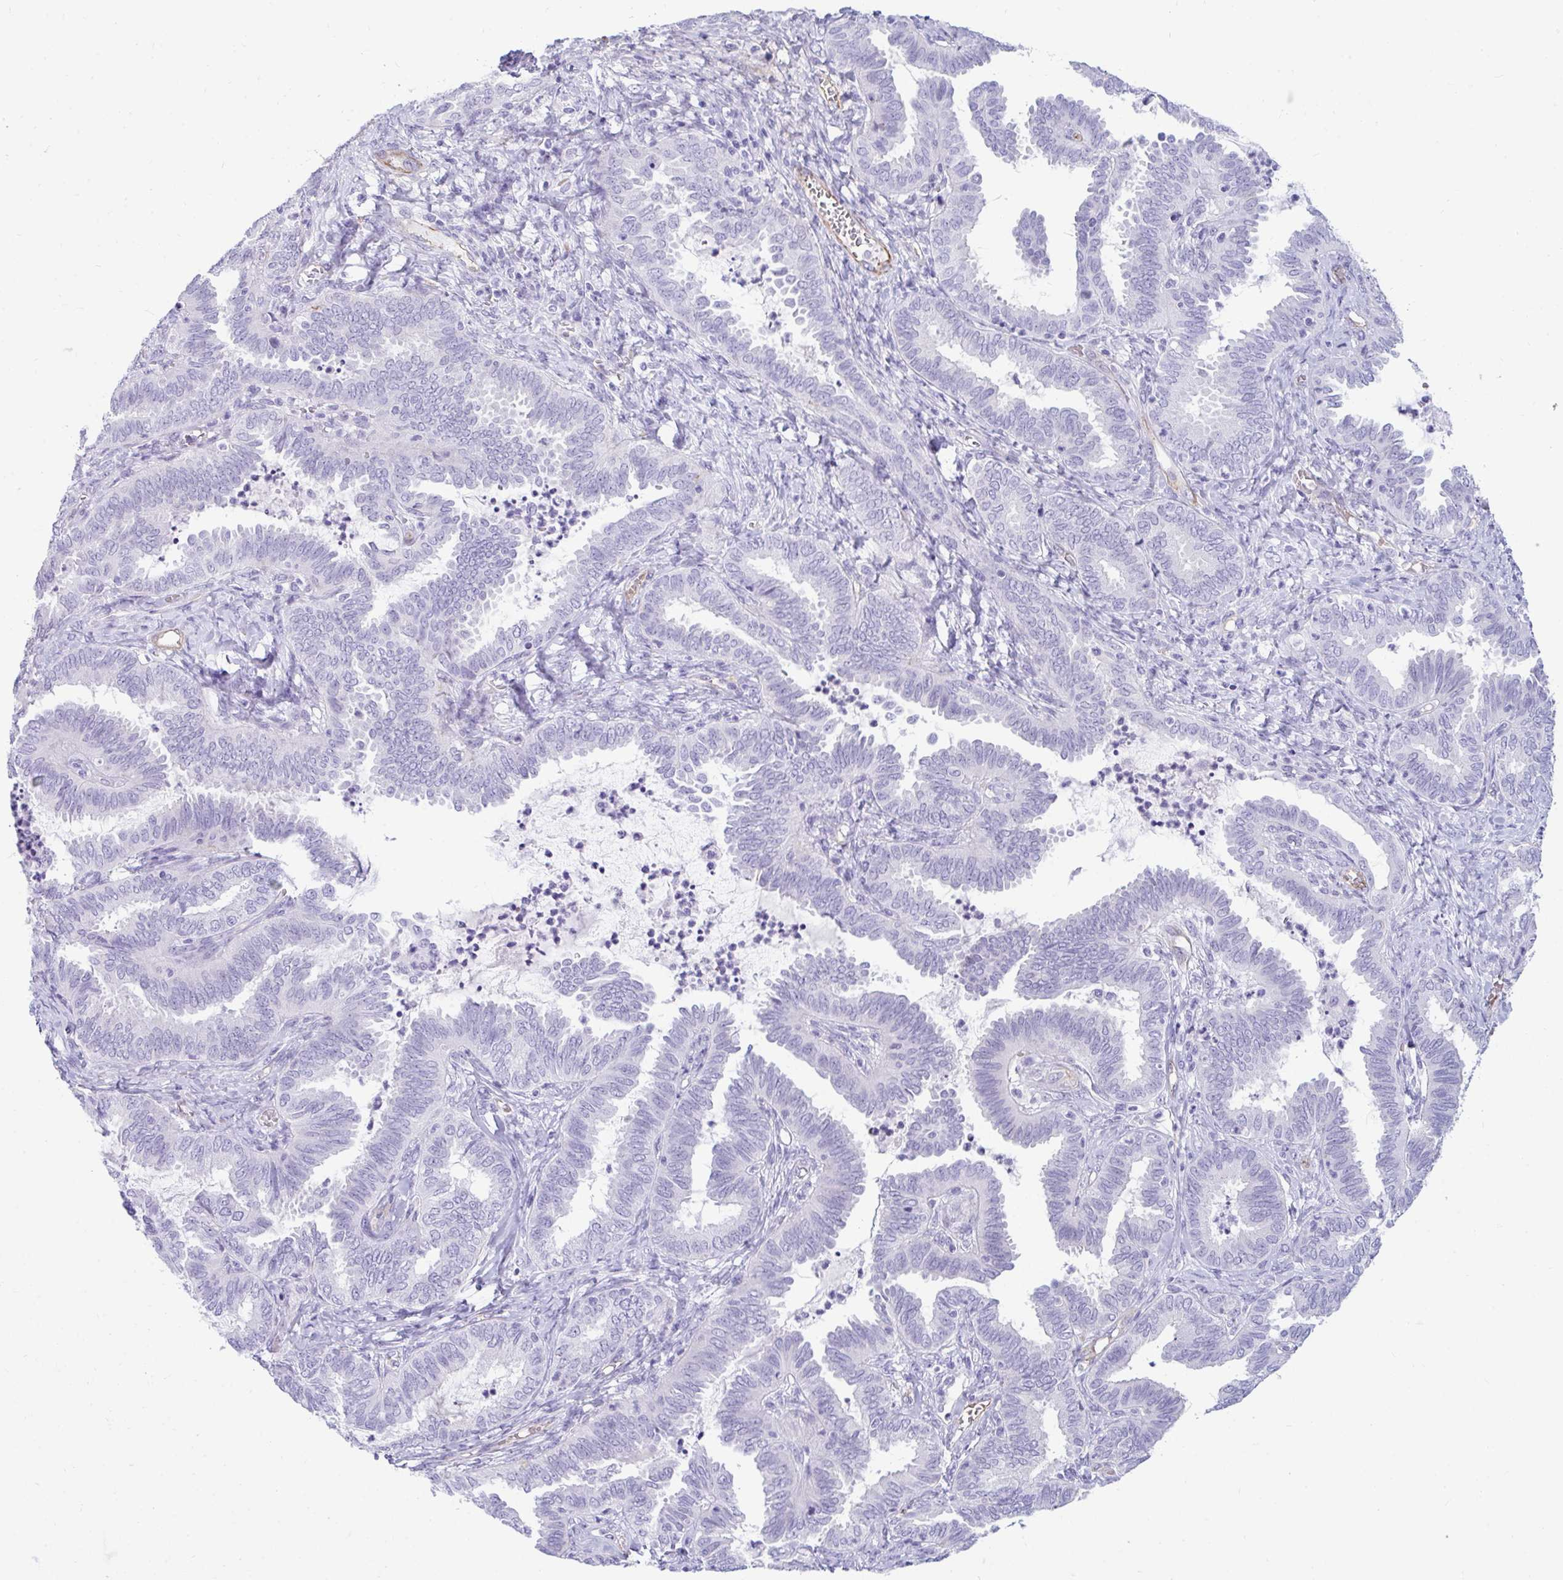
{"staining": {"intensity": "negative", "quantity": "none", "location": "none"}, "tissue": "ovarian cancer", "cell_type": "Tumor cells", "image_type": "cancer", "snomed": [{"axis": "morphology", "description": "Carcinoma, endometroid"}, {"axis": "topography", "description": "Ovary"}], "caption": "Immunohistochemical staining of human ovarian cancer shows no significant positivity in tumor cells.", "gene": "UBL3", "patient": {"sex": "female", "age": 70}}